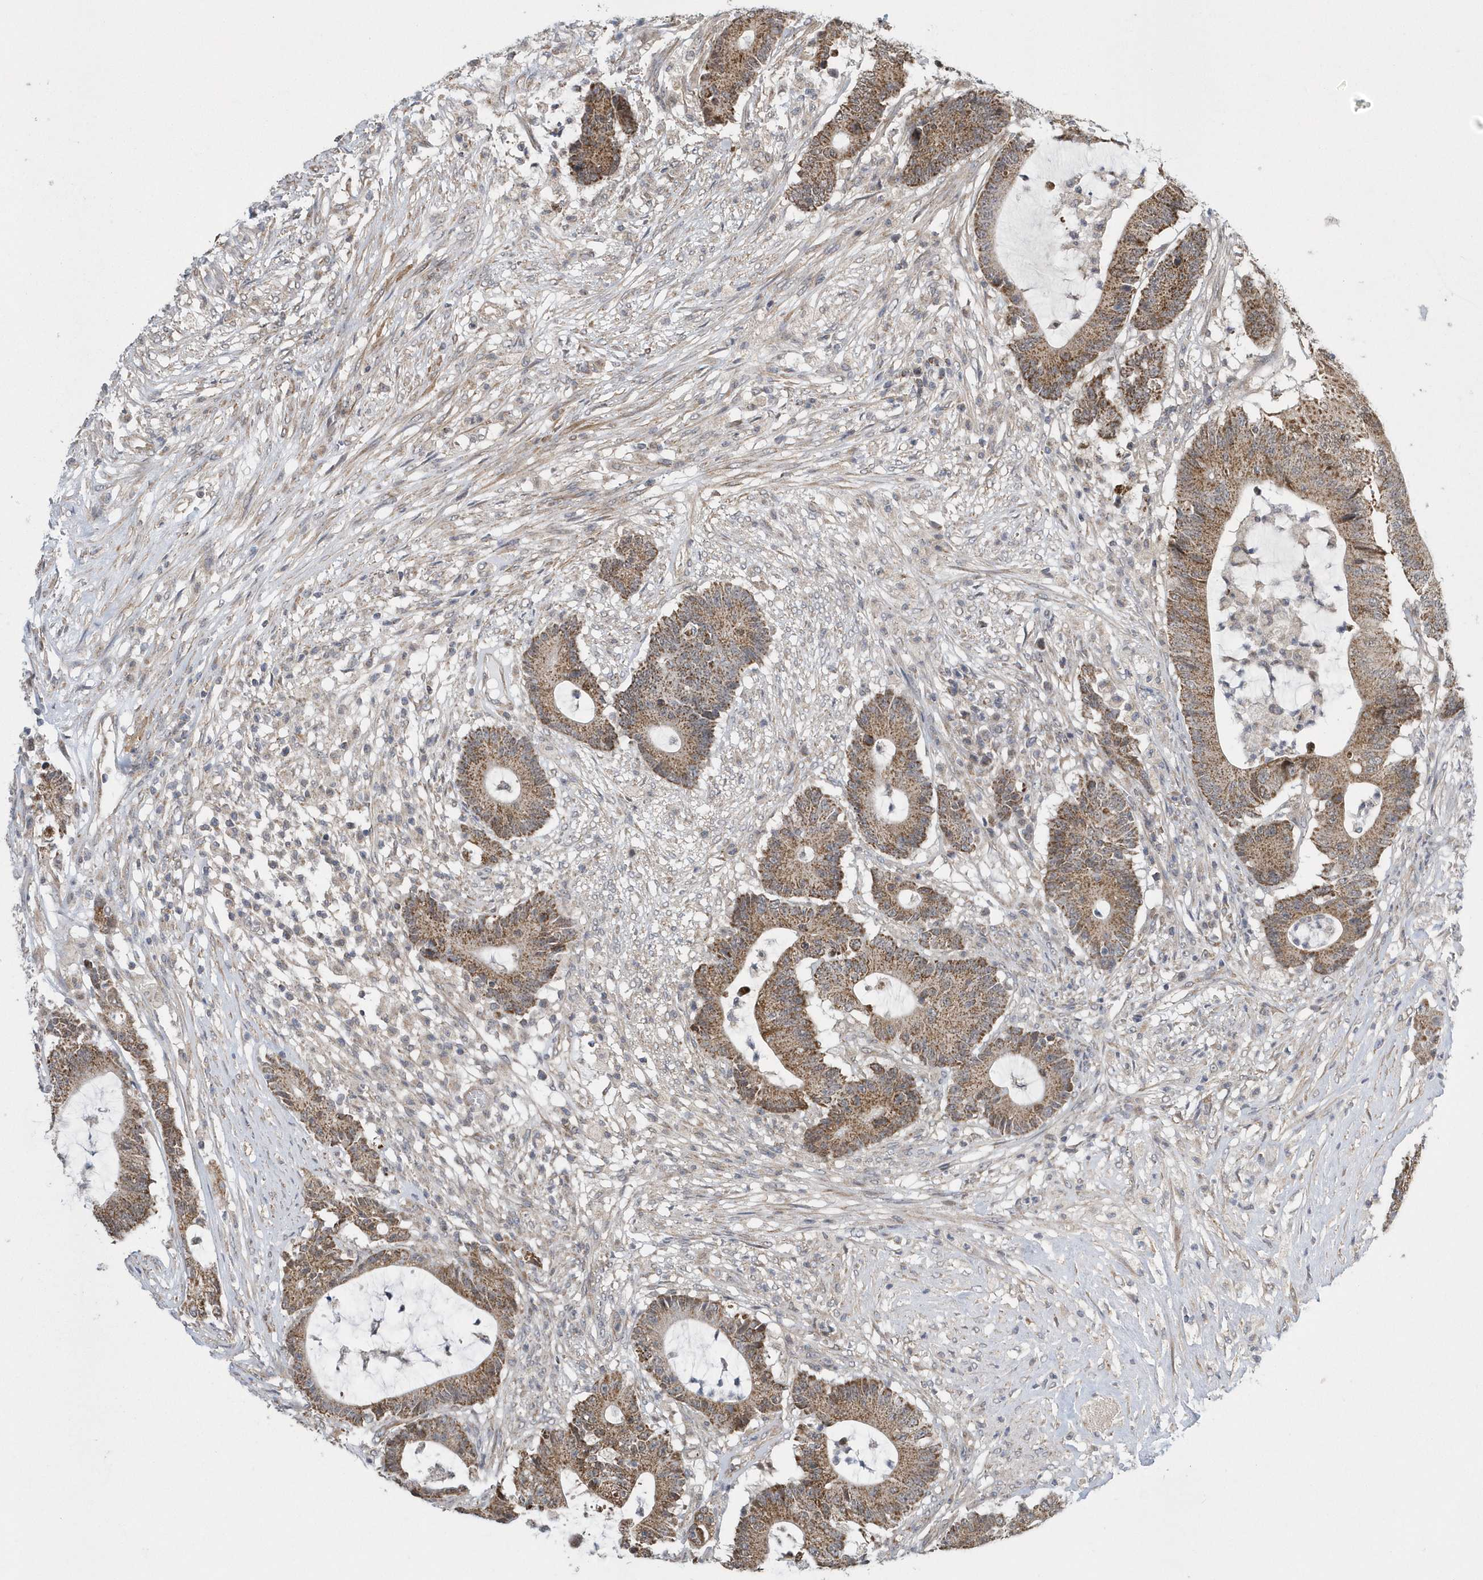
{"staining": {"intensity": "moderate", "quantity": ">75%", "location": "cytoplasmic/membranous"}, "tissue": "colorectal cancer", "cell_type": "Tumor cells", "image_type": "cancer", "snomed": [{"axis": "morphology", "description": "Adenocarcinoma, NOS"}, {"axis": "topography", "description": "Colon"}], "caption": "Adenocarcinoma (colorectal) tissue reveals moderate cytoplasmic/membranous staining in approximately >75% of tumor cells, visualized by immunohistochemistry.", "gene": "SLX9", "patient": {"sex": "female", "age": 84}}